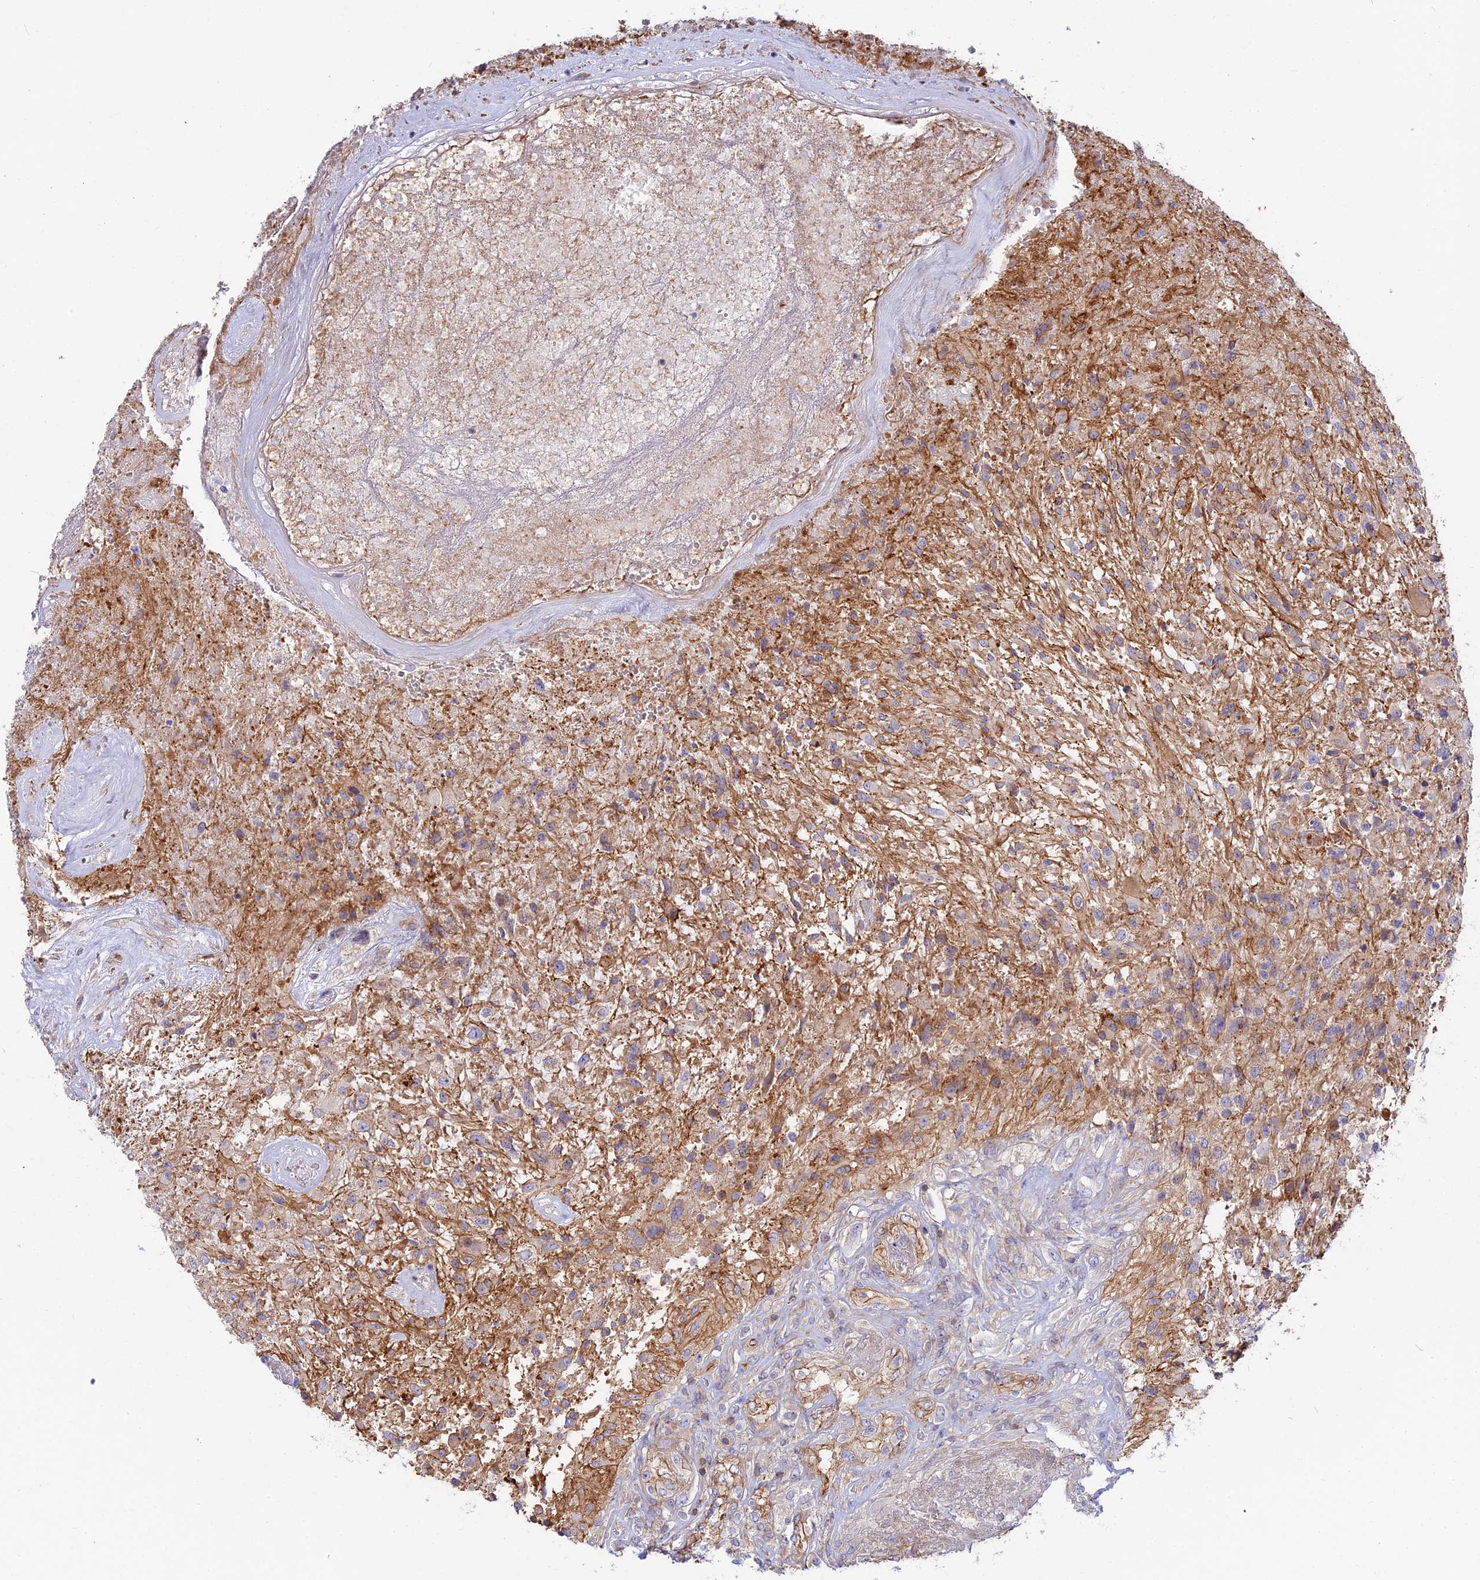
{"staining": {"intensity": "moderate", "quantity": "<25%", "location": "cytoplasmic/membranous"}, "tissue": "glioma", "cell_type": "Tumor cells", "image_type": "cancer", "snomed": [{"axis": "morphology", "description": "Glioma, malignant, High grade"}, {"axis": "topography", "description": "Brain"}], "caption": "Immunohistochemical staining of malignant glioma (high-grade) reveals low levels of moderate cytoplasmic/membranous protein staining in approximately <25% of tumor cells.", "gene": "CNBD2", "patient": {"sex": "male", "age": 56}}